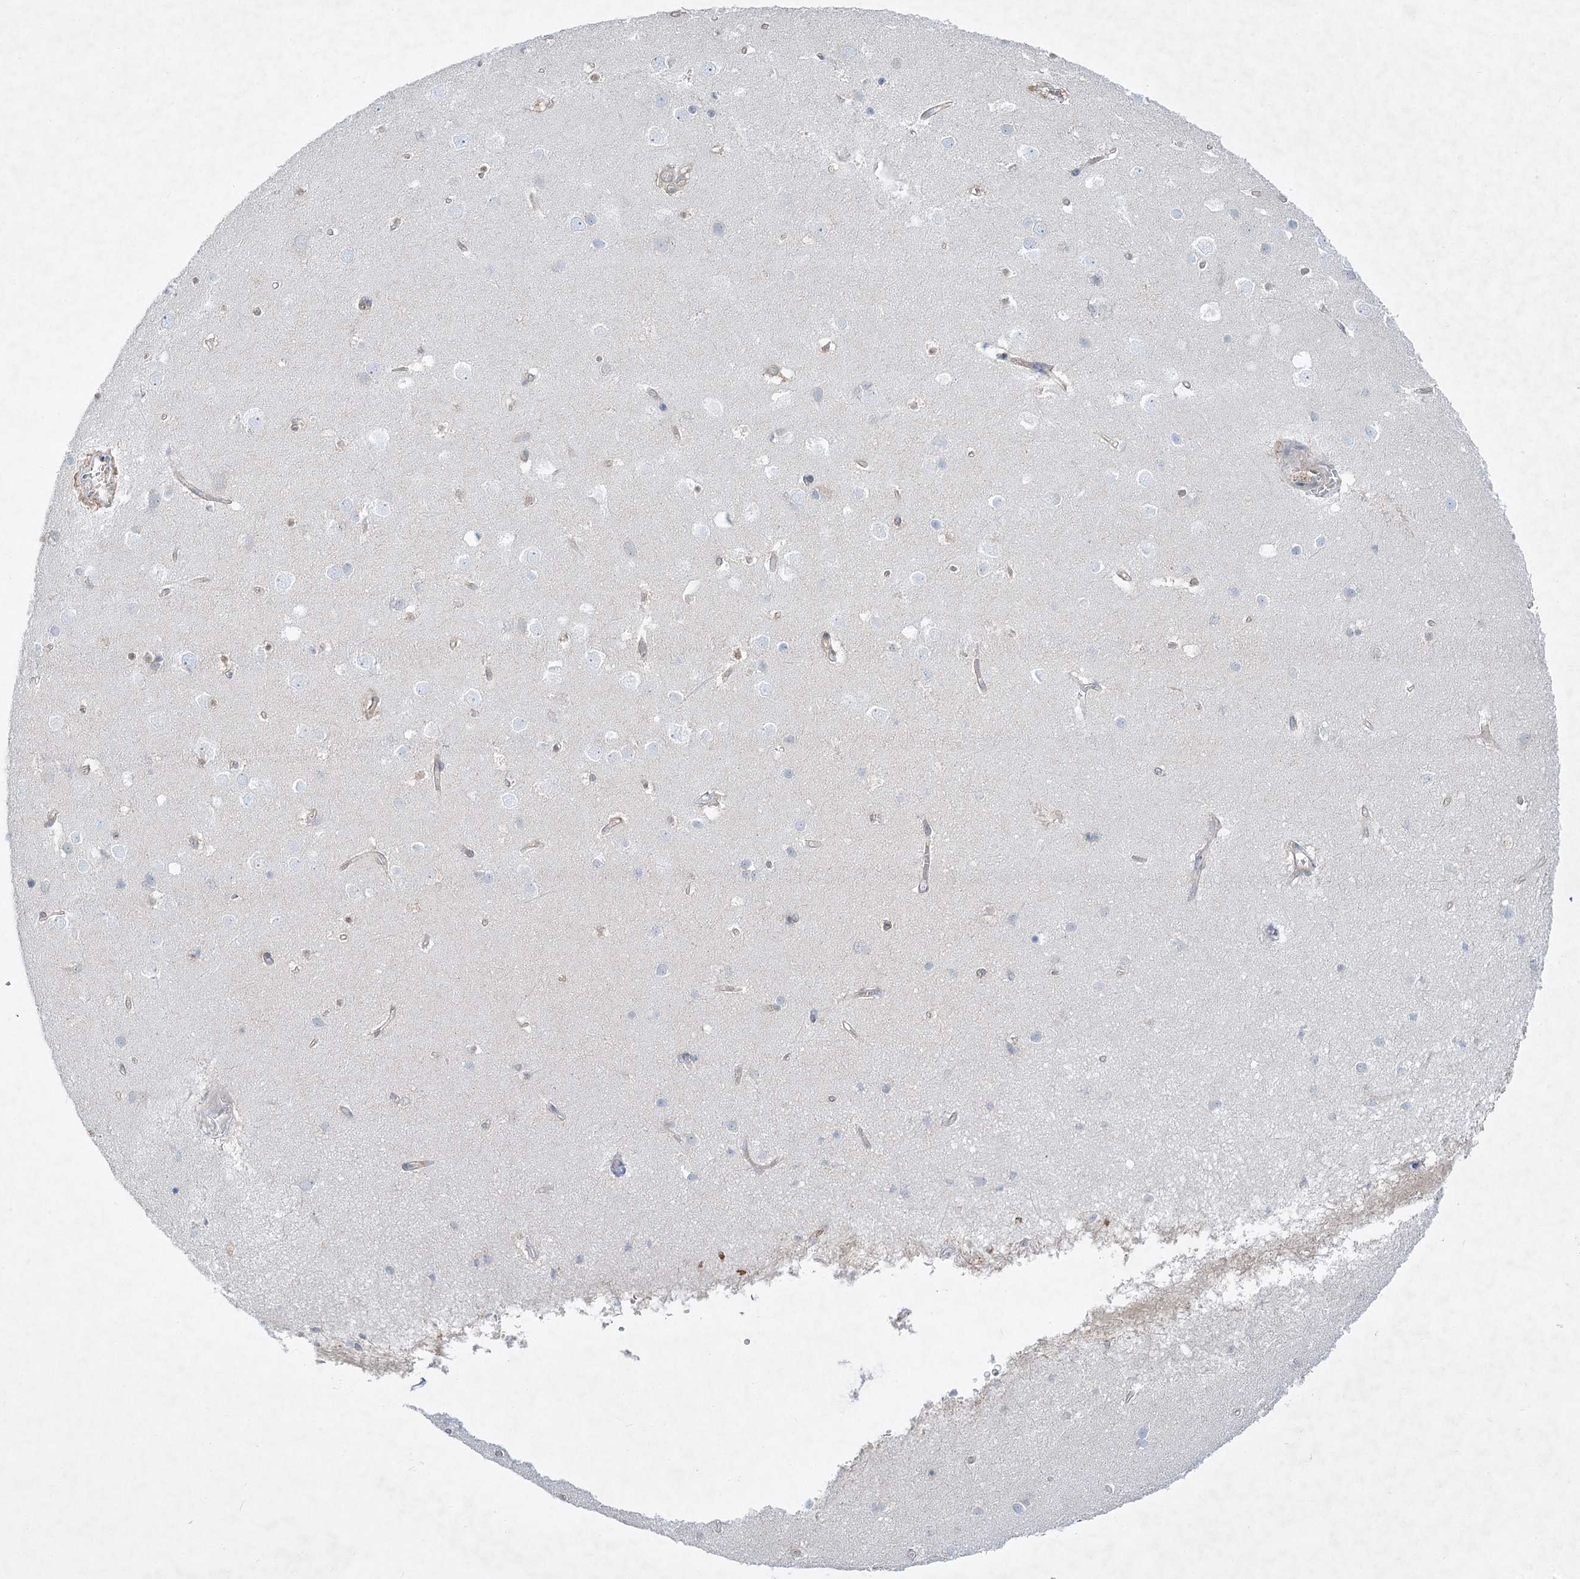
{"staining": {"intensity": "negative", "quantity": "none", "location": "none"}, "tissue": "cerebral cortex", "cell_type": "Endothelial cells", "image_type": "normal", "snomed": [{"axis": "morphology", "description": "Normal tissue, NOS"}, {"axis": "topography", "description": "Cerebral cortex"}], "caption": "Micrograph shows no protein expression in endothelial cells of unremarkable cerebral cortex. (DAB (3,3'-diaminobenzidine) immunohistochemistry, high magnification).", "gene": "AAMDC", "patient": {"sex": "male", "age": 54}}